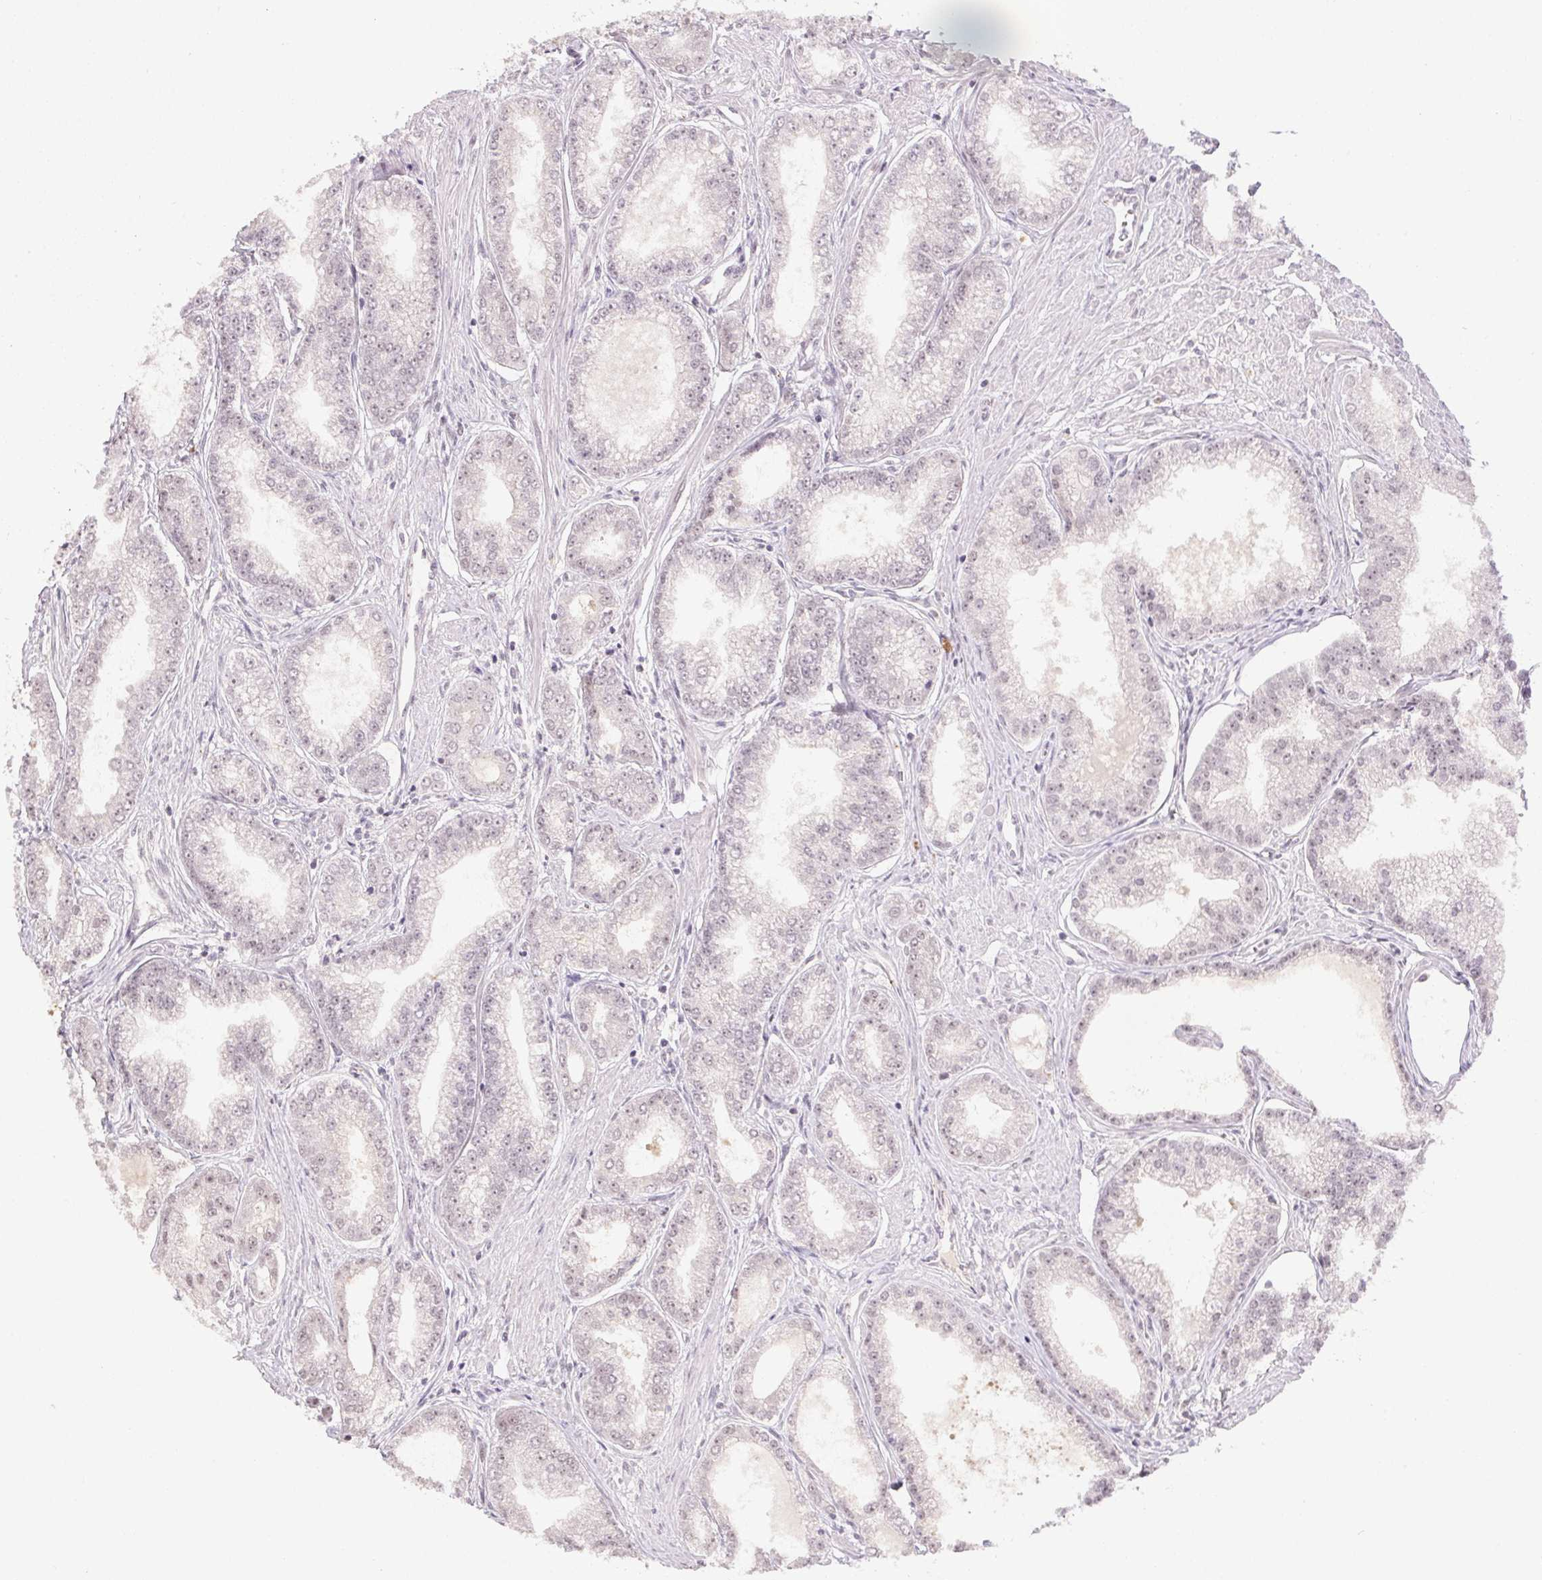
{"staining": {"intensity": "weak", "quantity": "25%-75%", "location": "nuclear"}, "tissue": "prostate cancer", "cell_type": "Tumor cells", "image_type": "cancer", "snomed": [{"axis": "morphology", "description": "Adenocarcinoma, NOS"}, {"axis": "topography", "description": "Prostate"}], "caption": "This micrograph displays prostate adenocarcinoma stained with immunohistochemistry (IHC) to label a protein in brown. The nuclear of tumor cells show weak positivity for the protein. Nuclei are counter-stained blue.", "gene": "KDM4D", "patient": {"sex": "male", "age": 71}}